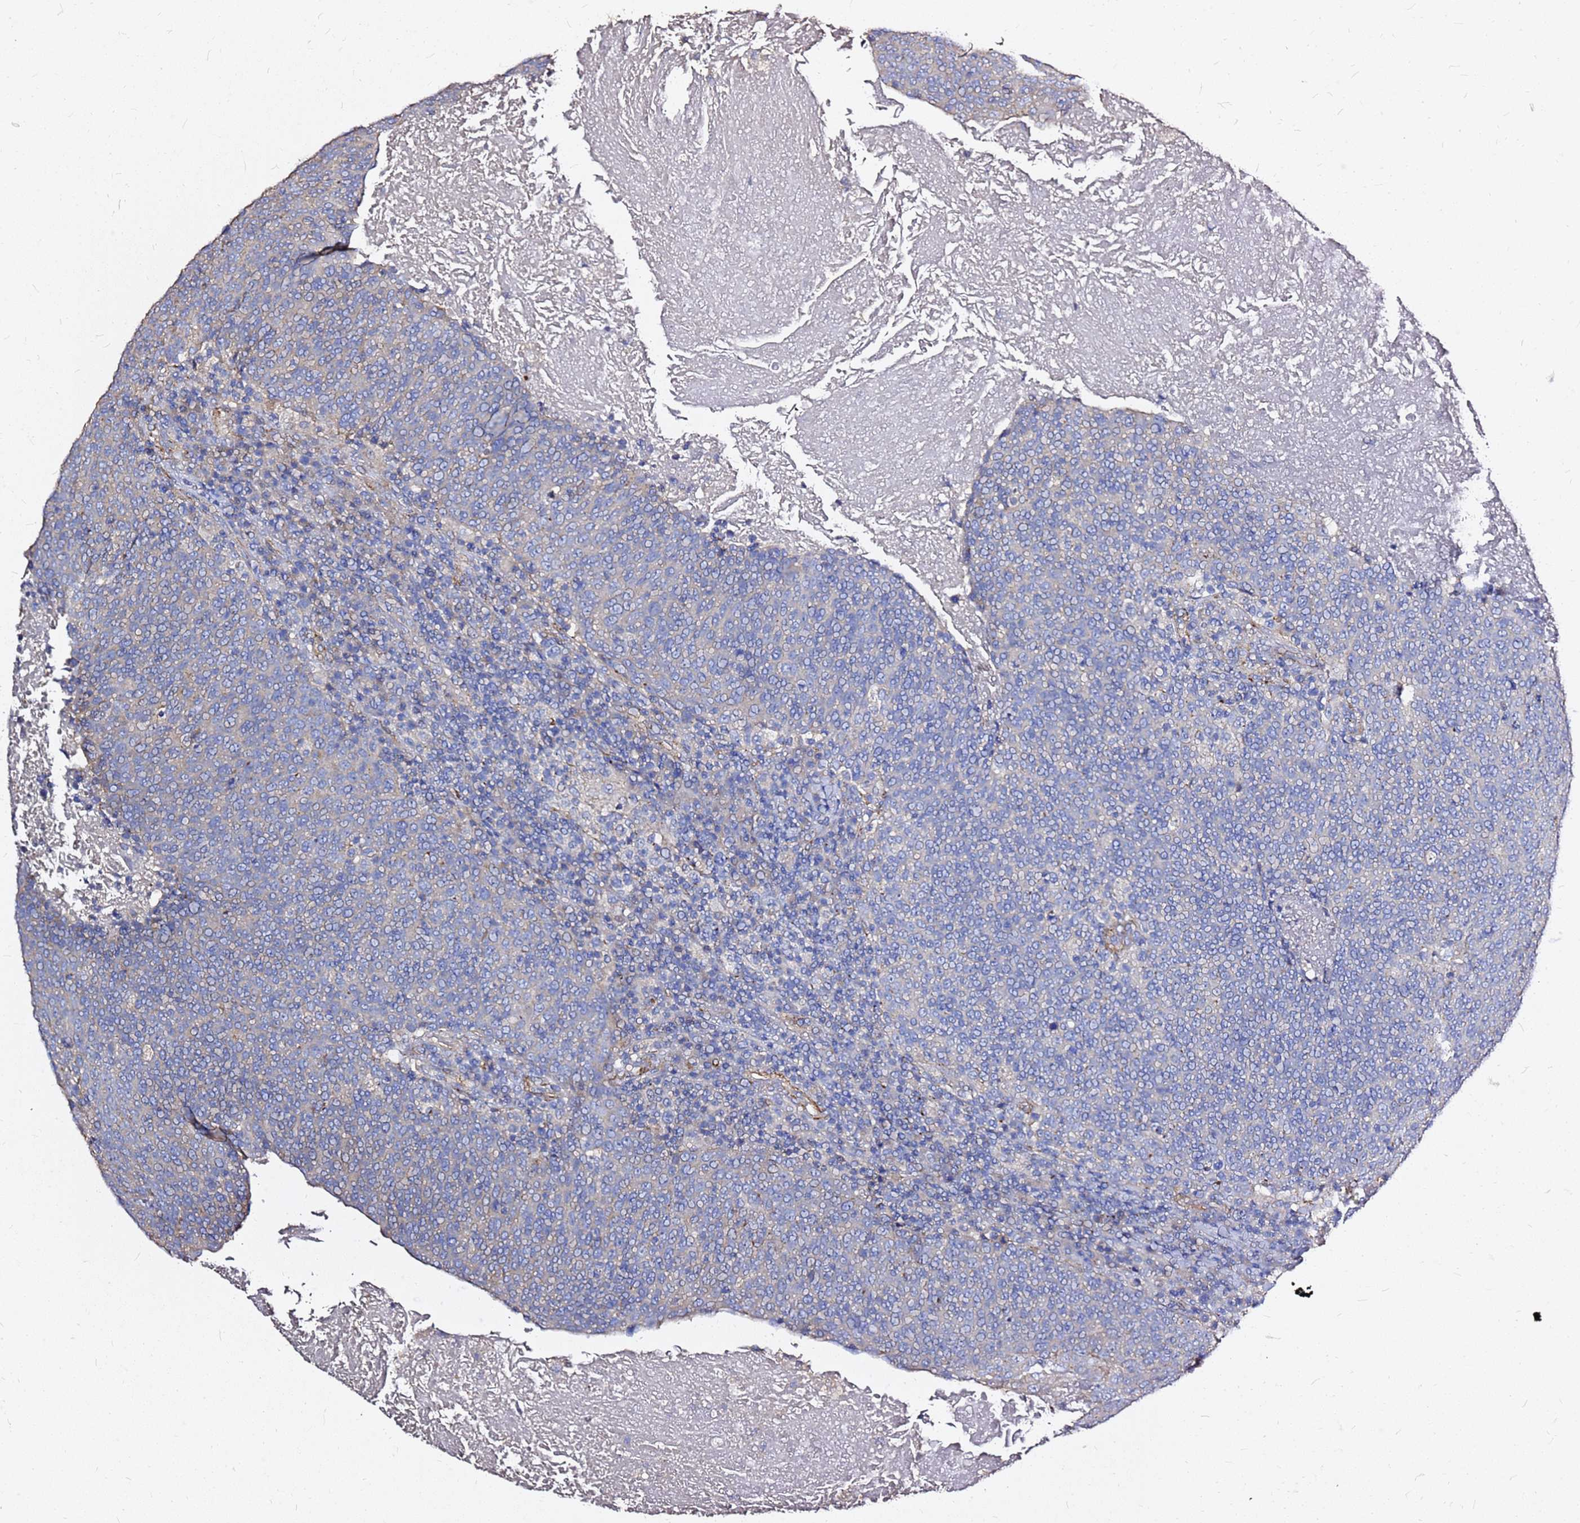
{"staining": {"intensity": "negative", "quantity": "none", "location": "none"}, "tissue": "head and neck cancer", "cell_type": "Tumor cells", "image_type": "cancer", "snomed": [{"axis": "morphology", "description": "Squamous cell carcinoma, NOS"}, {"axis": "morphology", "description": "Squamous cell carcinoma, metastatic, NOS"}, {"axis": "topography", "description": "Lymph node"}, {"axis": "topography", "description": "Head-Neck"}], "caption": "Immunohistochemical staining of human head and neck squamous cell carcinoma shows no significant expression in tumor cells.", "gene": "EXD3", "patient": {"sex": "male", "age": 62}}